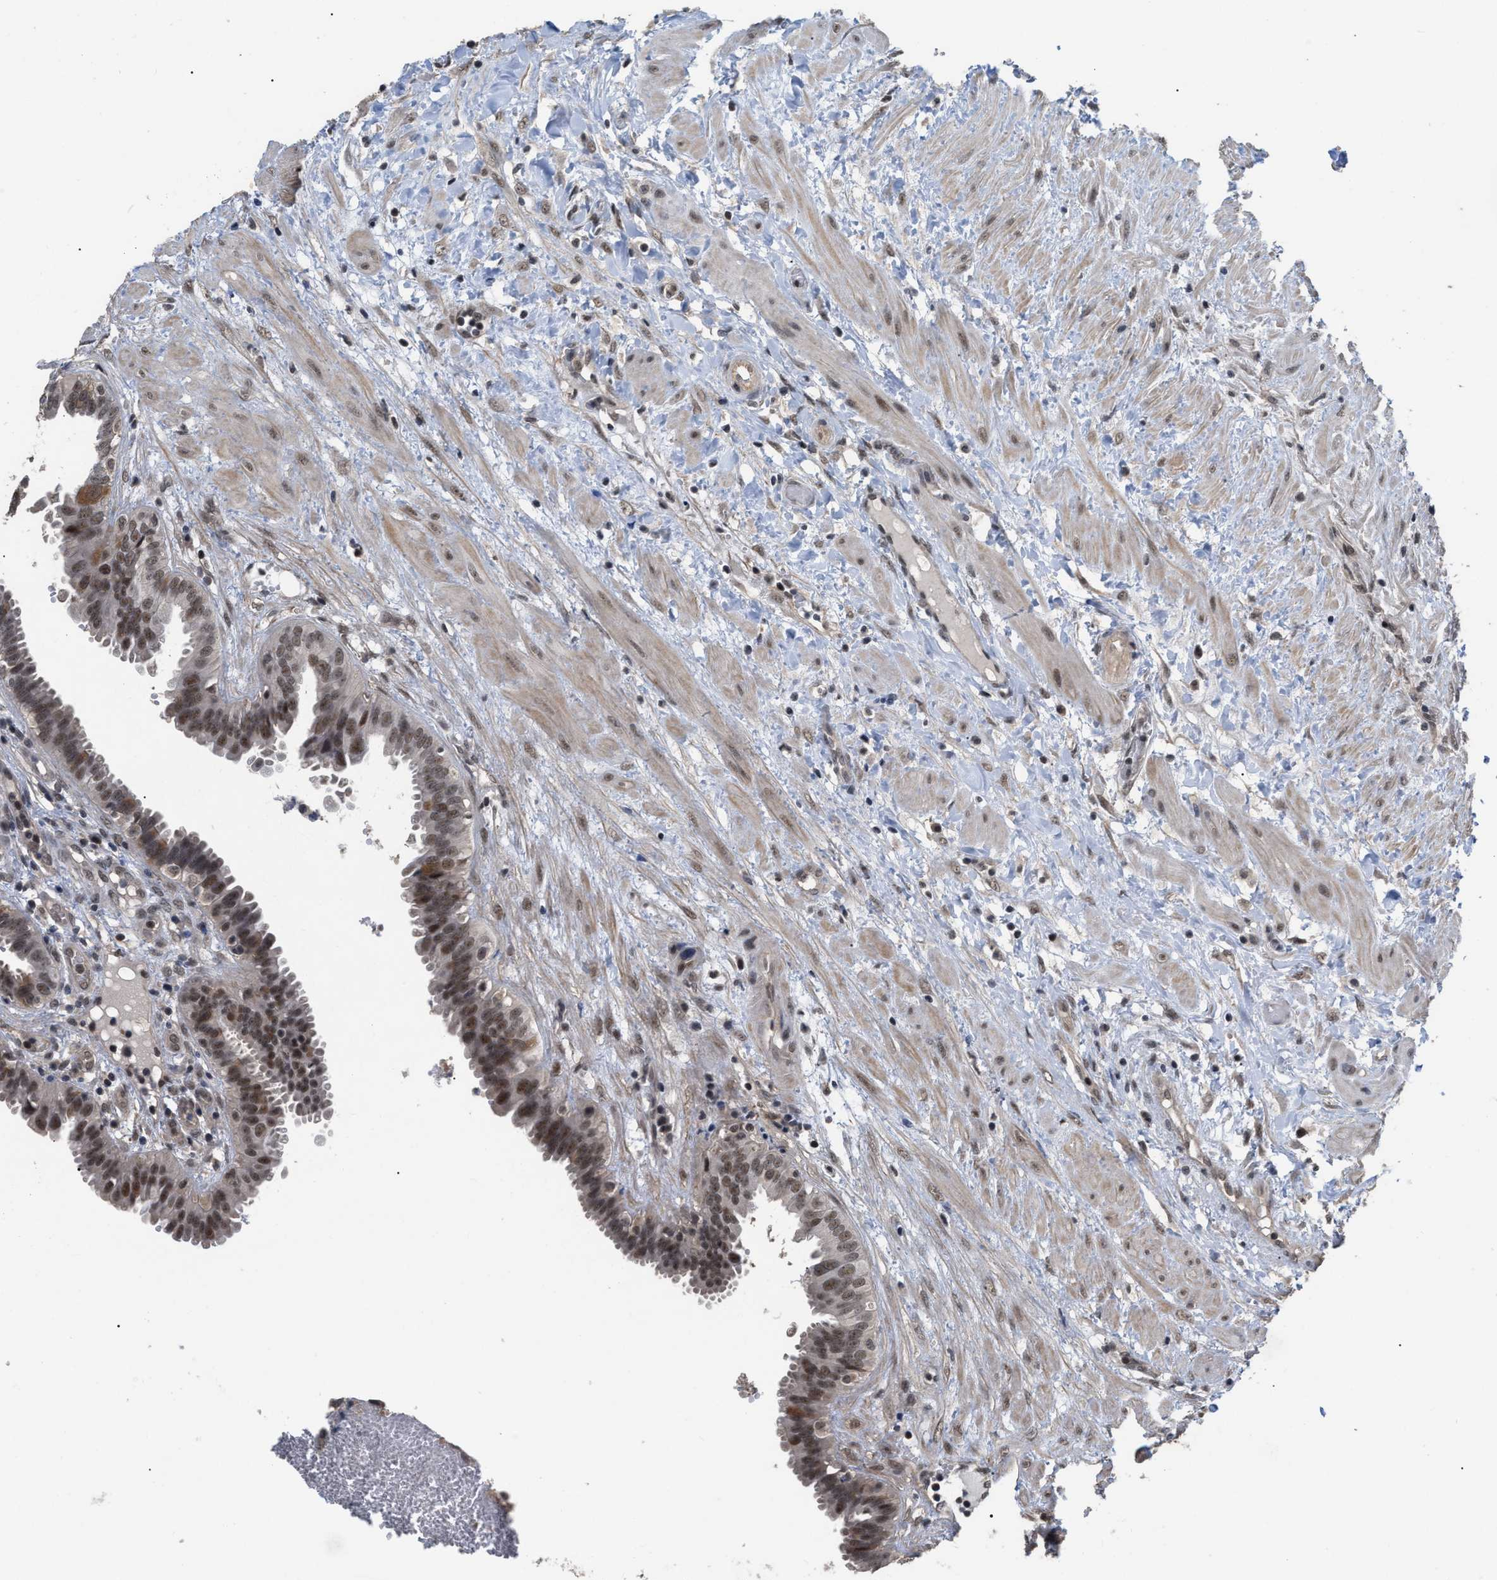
{"staining": {"intensity": "moderate", "quantity": ">75%", "location": "nuclear"}, "tissue": "seminal vesicle", "cell_type": "Glandular cells", "image_type": "normal", "snomed": [{"axis": "morphology", "description": "Normal tissue, NOS"}, {"axis": "morphology", "description": "Adenocarcinoma, High grade"}, {"axis": "topography", "description": "Prostate"}, {"axis": "topography", "description": "Seminal veicle"}], "caption": "IHC staining of benign seminal vesicle, which exhibits medium levels of moderate nuclear expression in about >75% of glandular cells indicating moderate nuclear protein positivity. The staining was performed using DAB (brown) for protein detection and nuclei were counterstained in hematoxylin (blue).", "gene": "JAZF1", "patient": {"sex": "male", "age": 55}}